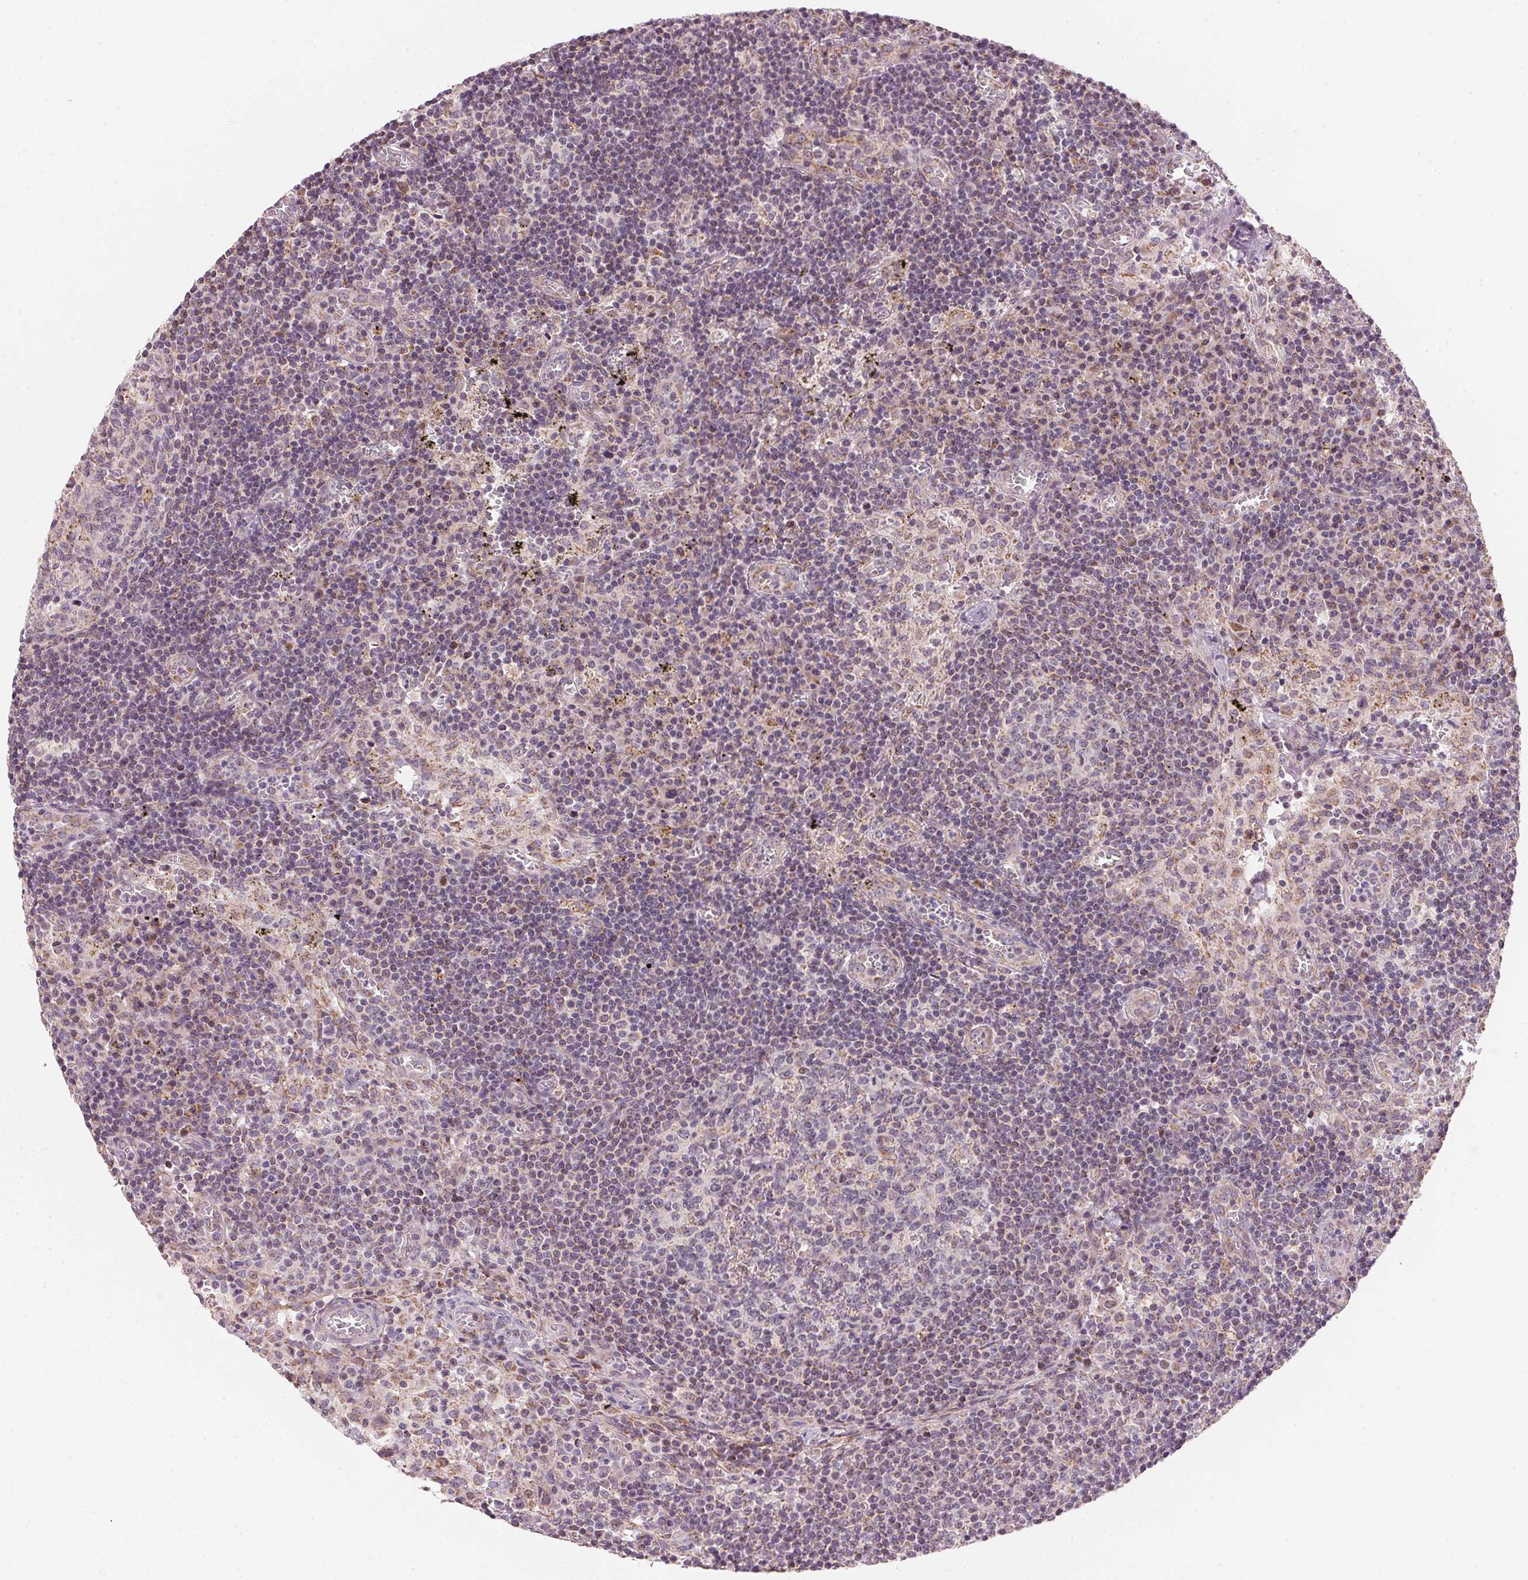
{"staining": {"intensity": "negative", "quantity": "none", "location": "none"}, "tissue": "lymph node", "cell_type": "Germinal center cells", "image_type": "normal", "snomed": [{"axis": "morphology", "description": "Normal tissue, NOS"}, {"axis": "topography", "description": "Lymph node"}], "caption": "A micrograph of lymph node stained for a protein exhibits no brown staining in germinal center cells. Brightfield microscopy of IHC stained with DAB (3,3'-diaminobenzidine) (brown) and hematoxylin (blue), captured at high magnification.", "gene": "COQ7", "patient": {"sex": "male", "age": 62}}